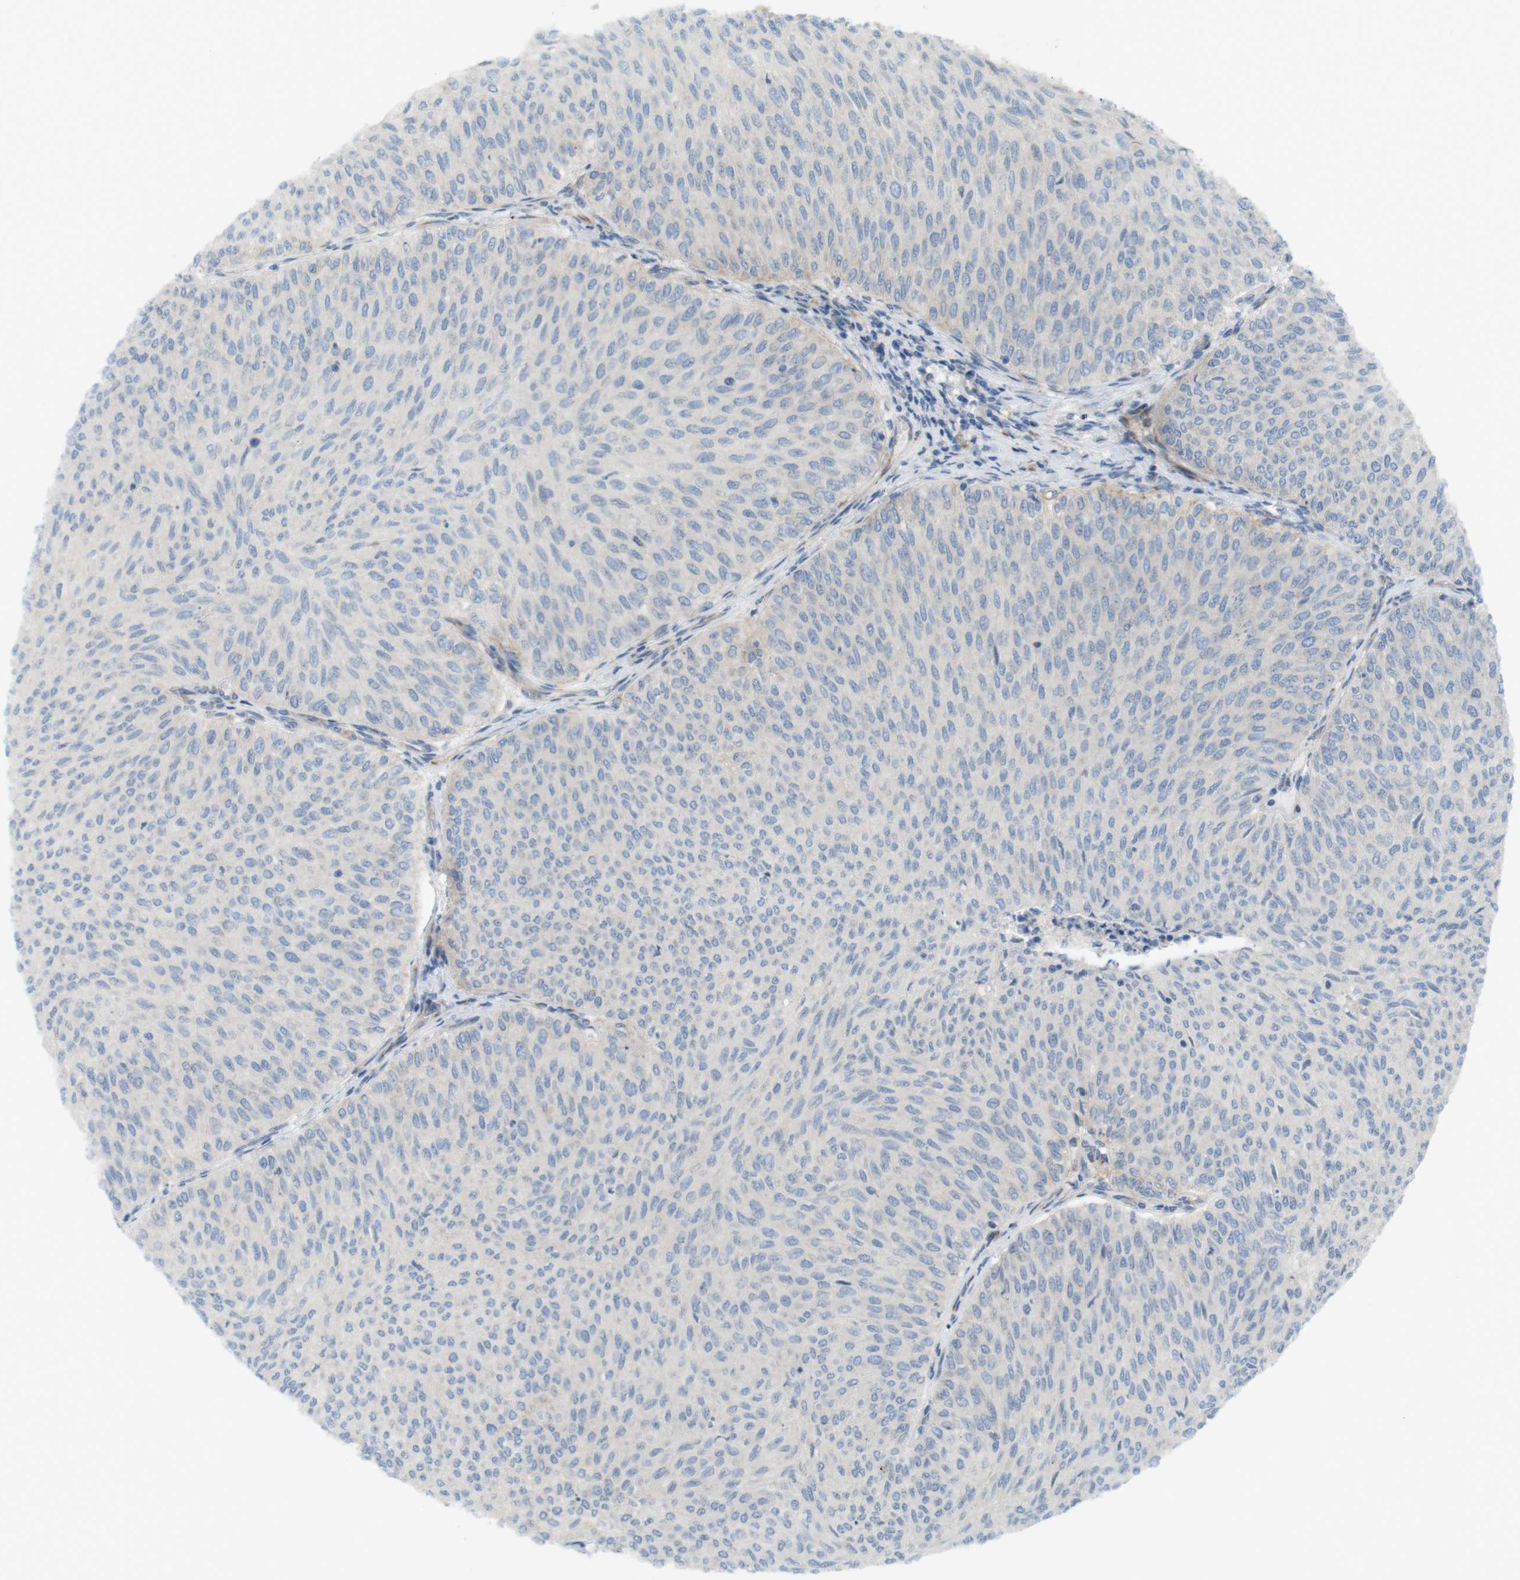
{"staining": {"intensity": "negative", "quantity": "none", "location": "none"}, "tissue": "urothelial cancer", "cell_type": "Tumor cells", "image_type": "cancer", "snomed": [{"axis": "morphology", "description": "Urothelial carcinoma, Low grade"}, {"axis": "topography", "description": "Urinary bladder"}], "caption": "Micrograph shows no protein staining in tumor cells of urothelial carcinoma (low-grade) tissue. (Stains: DAB IHC with hematoxylin counter stain, Microscopy: brightfield microscopy at high magnification).", "gene": "GJC3", "patient": {"sex": "male", "age": 78}}